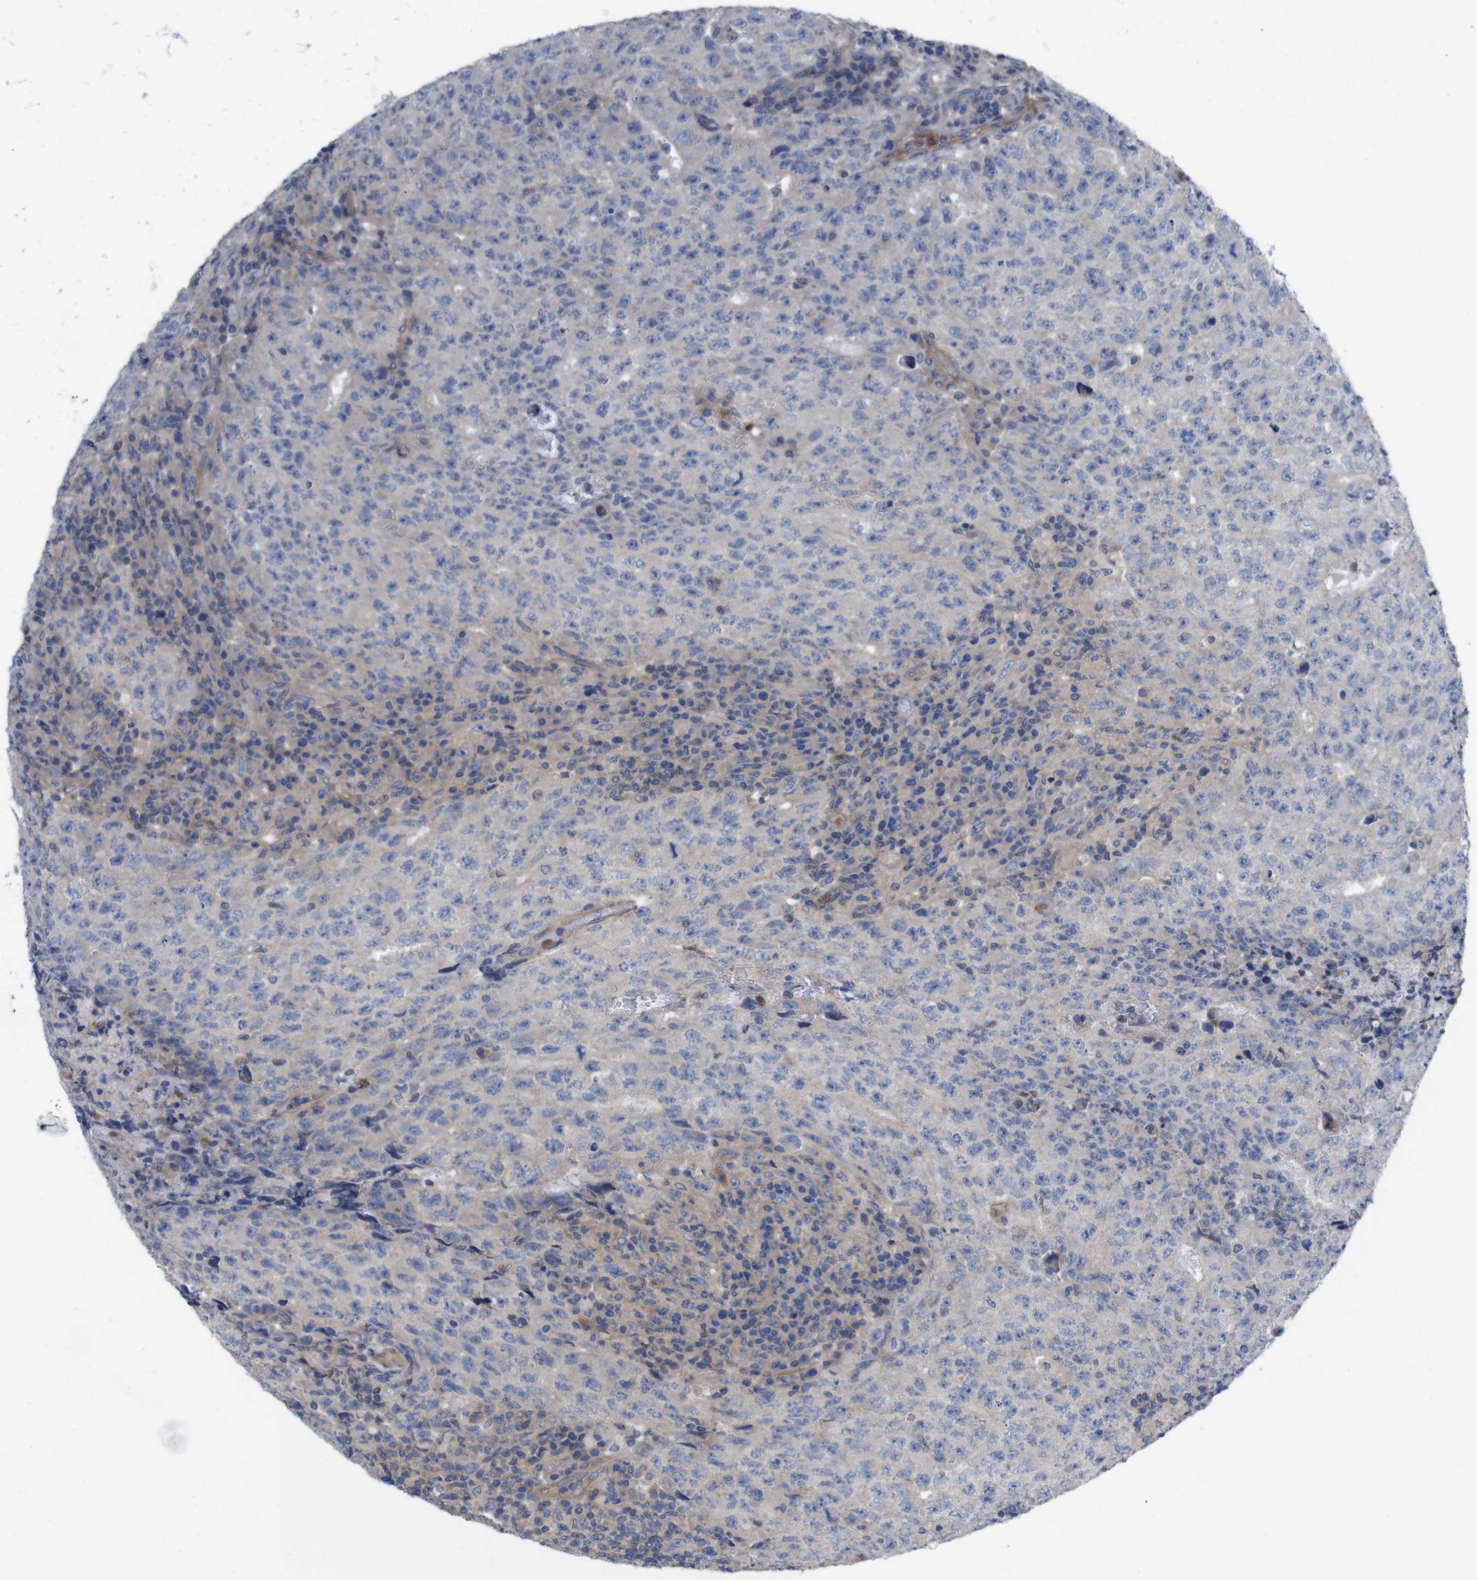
{"staining": {"intensity": "negative", "quantity": "none", "location": "none"}, "tissue": "testis cancer", "cell_type": "Tumor cells", "image_type": "cancer", "snomed": [{"axis": "morphology", "description": "Necrosis, NOS"}, {"axis": "morphology", "description": "Carcinoma, Embryonal, NOS"}, {"axis": "topography", "description": "Testis"}], "caption": "A micrograph of human testis cancer is negative for staining in tumor cells.", "gene": "USH1C", "patient": {"sex": "male", "age": 19}}